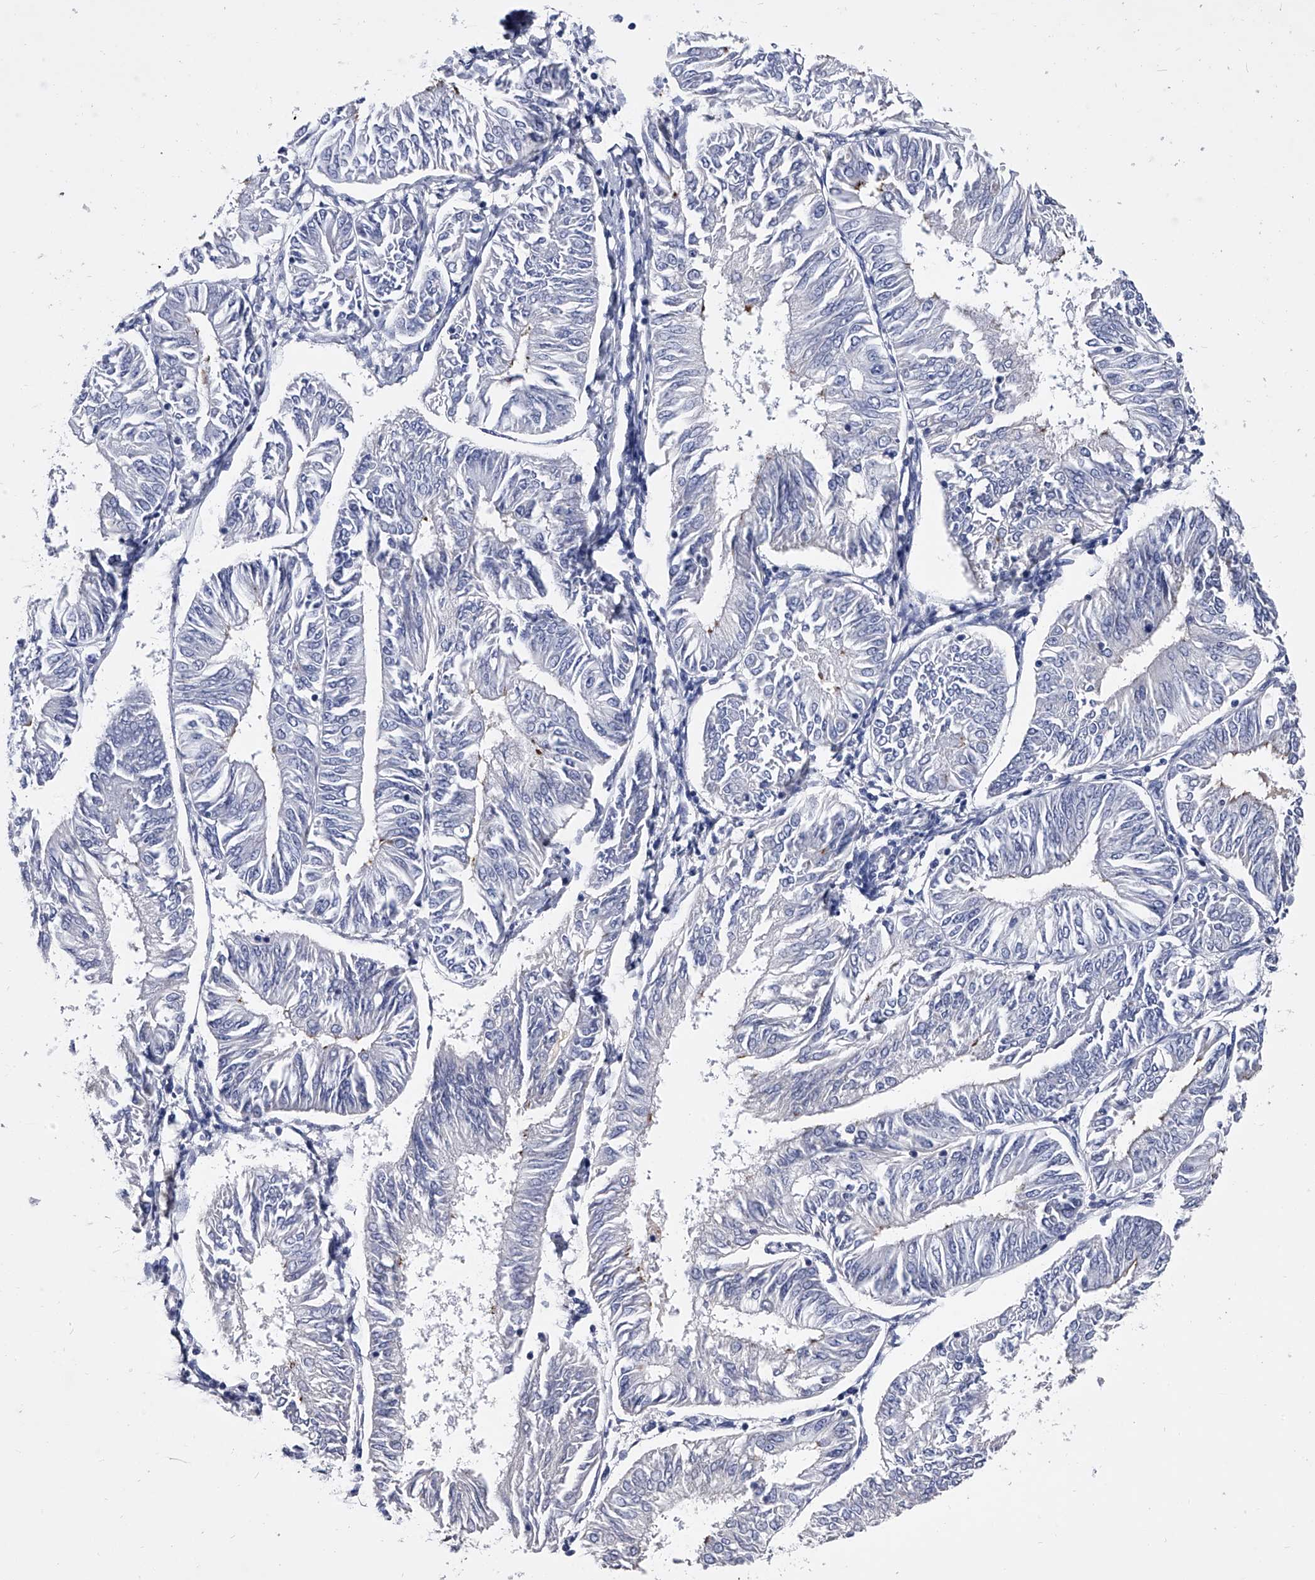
{"staining": {"intensity": "negative", "quantity": "none", "location": "none"}, "tissue": "endometrial cancer", "cell_type": "Tumor cells", "image_type": "cancer", "snomed": [{"axis": "morphology", "description": "Adenocarcinoma, NOS"}, {"axis": "topography", "description": "Endometrium"}], "caption": "Tumor cells are negative for protein expression in human endometrial cancer (adenocarcinoma).", "gene": "EFCAB7", "patient": {"sex": "female", "age": 58}}